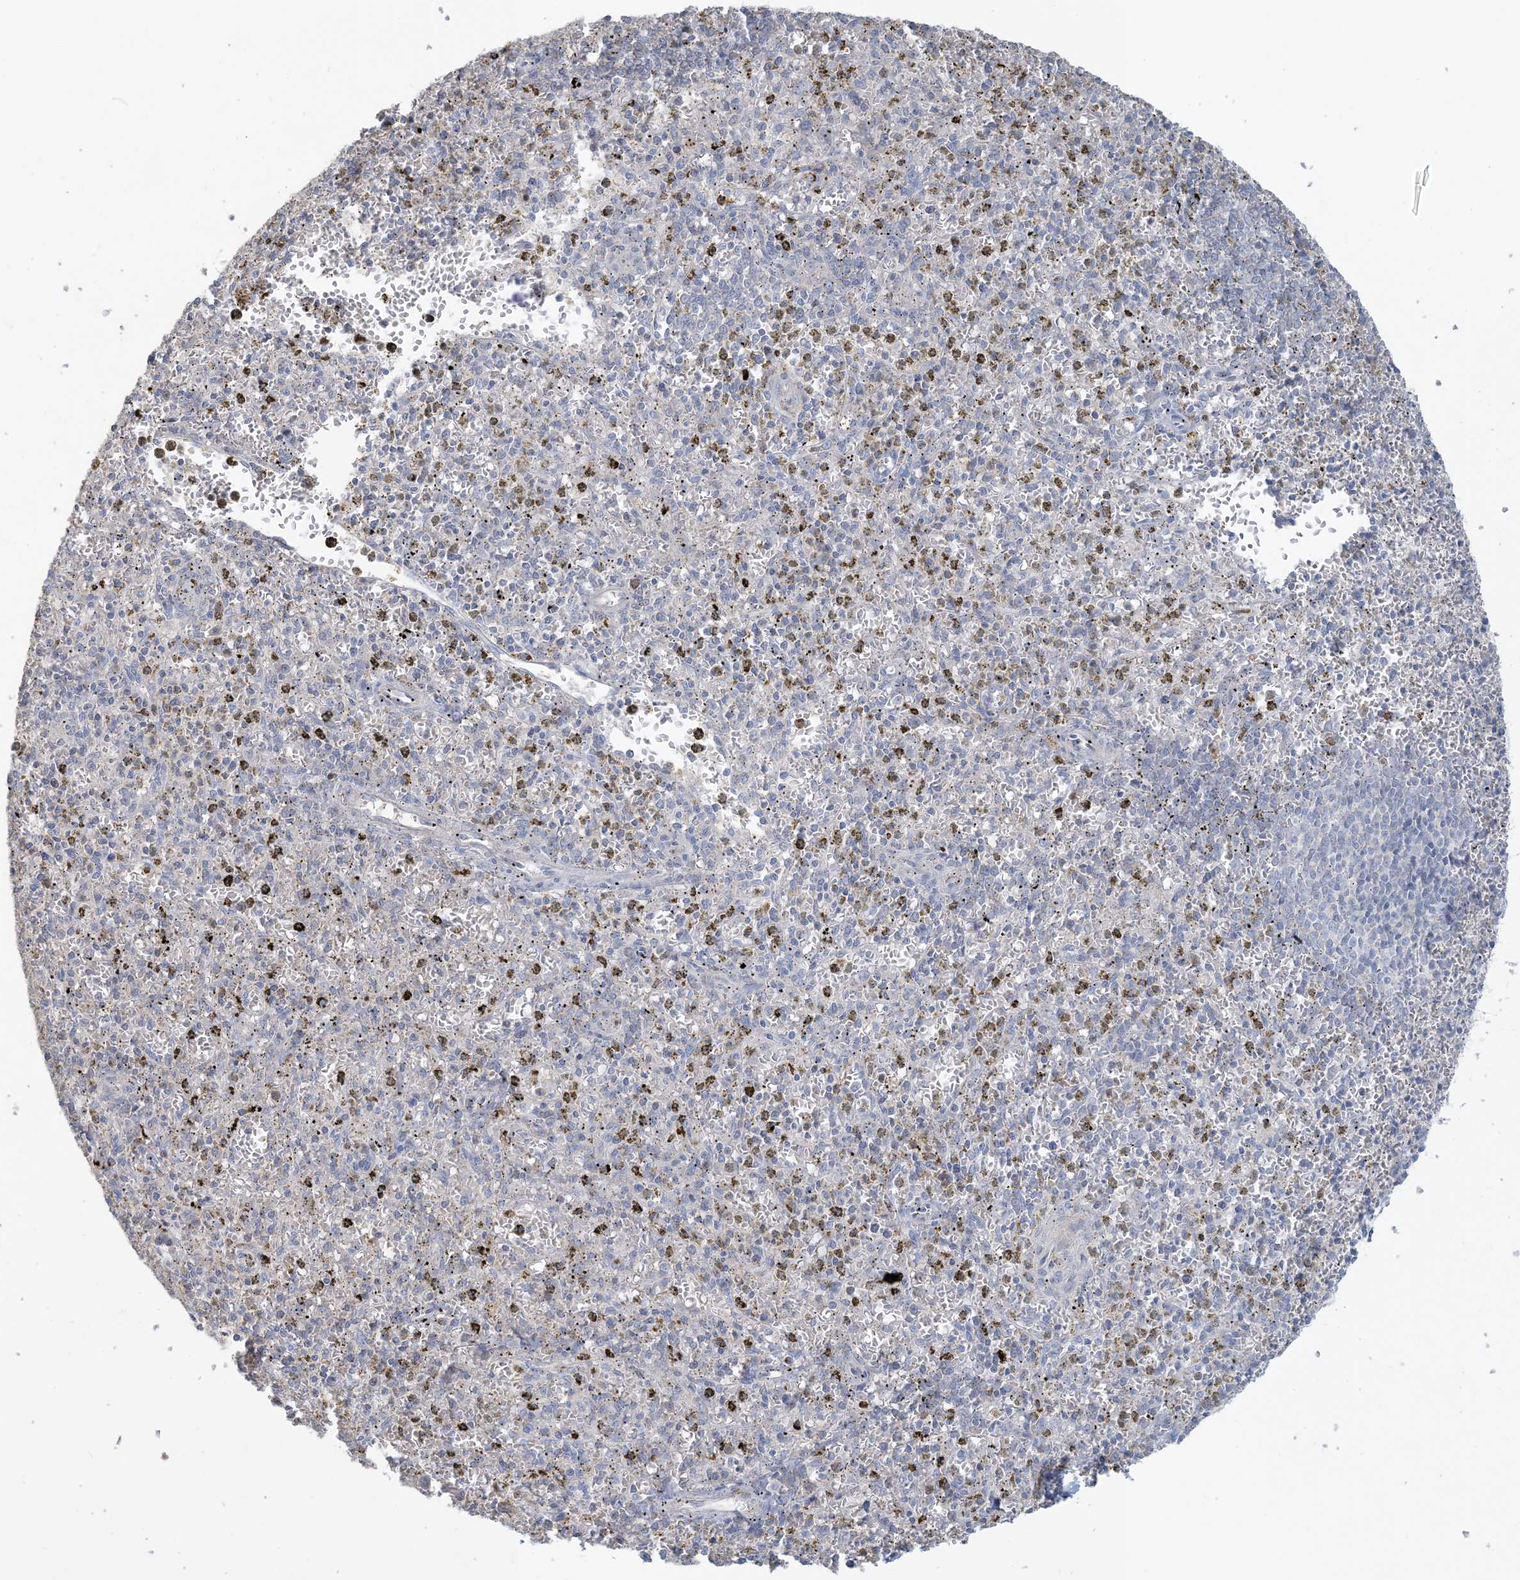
{"staining": {"intensity": "negative", "quantity": "none", "location": "none"}, "tissue": "spleen", "cell_type": "Cells in red pulp", "image_type": "normal", "snomed": [{"axis": "morphology", "description": "Normal tissue, NOS"}, {"axis": "topography", "description": "Spleen"}], "caption": "This is an IHC photomicrograph of benign spleen. There is no expression in cells in red pulp.", "gene": "NPHS2", "patient": {"sex": "male", "age": 72}}